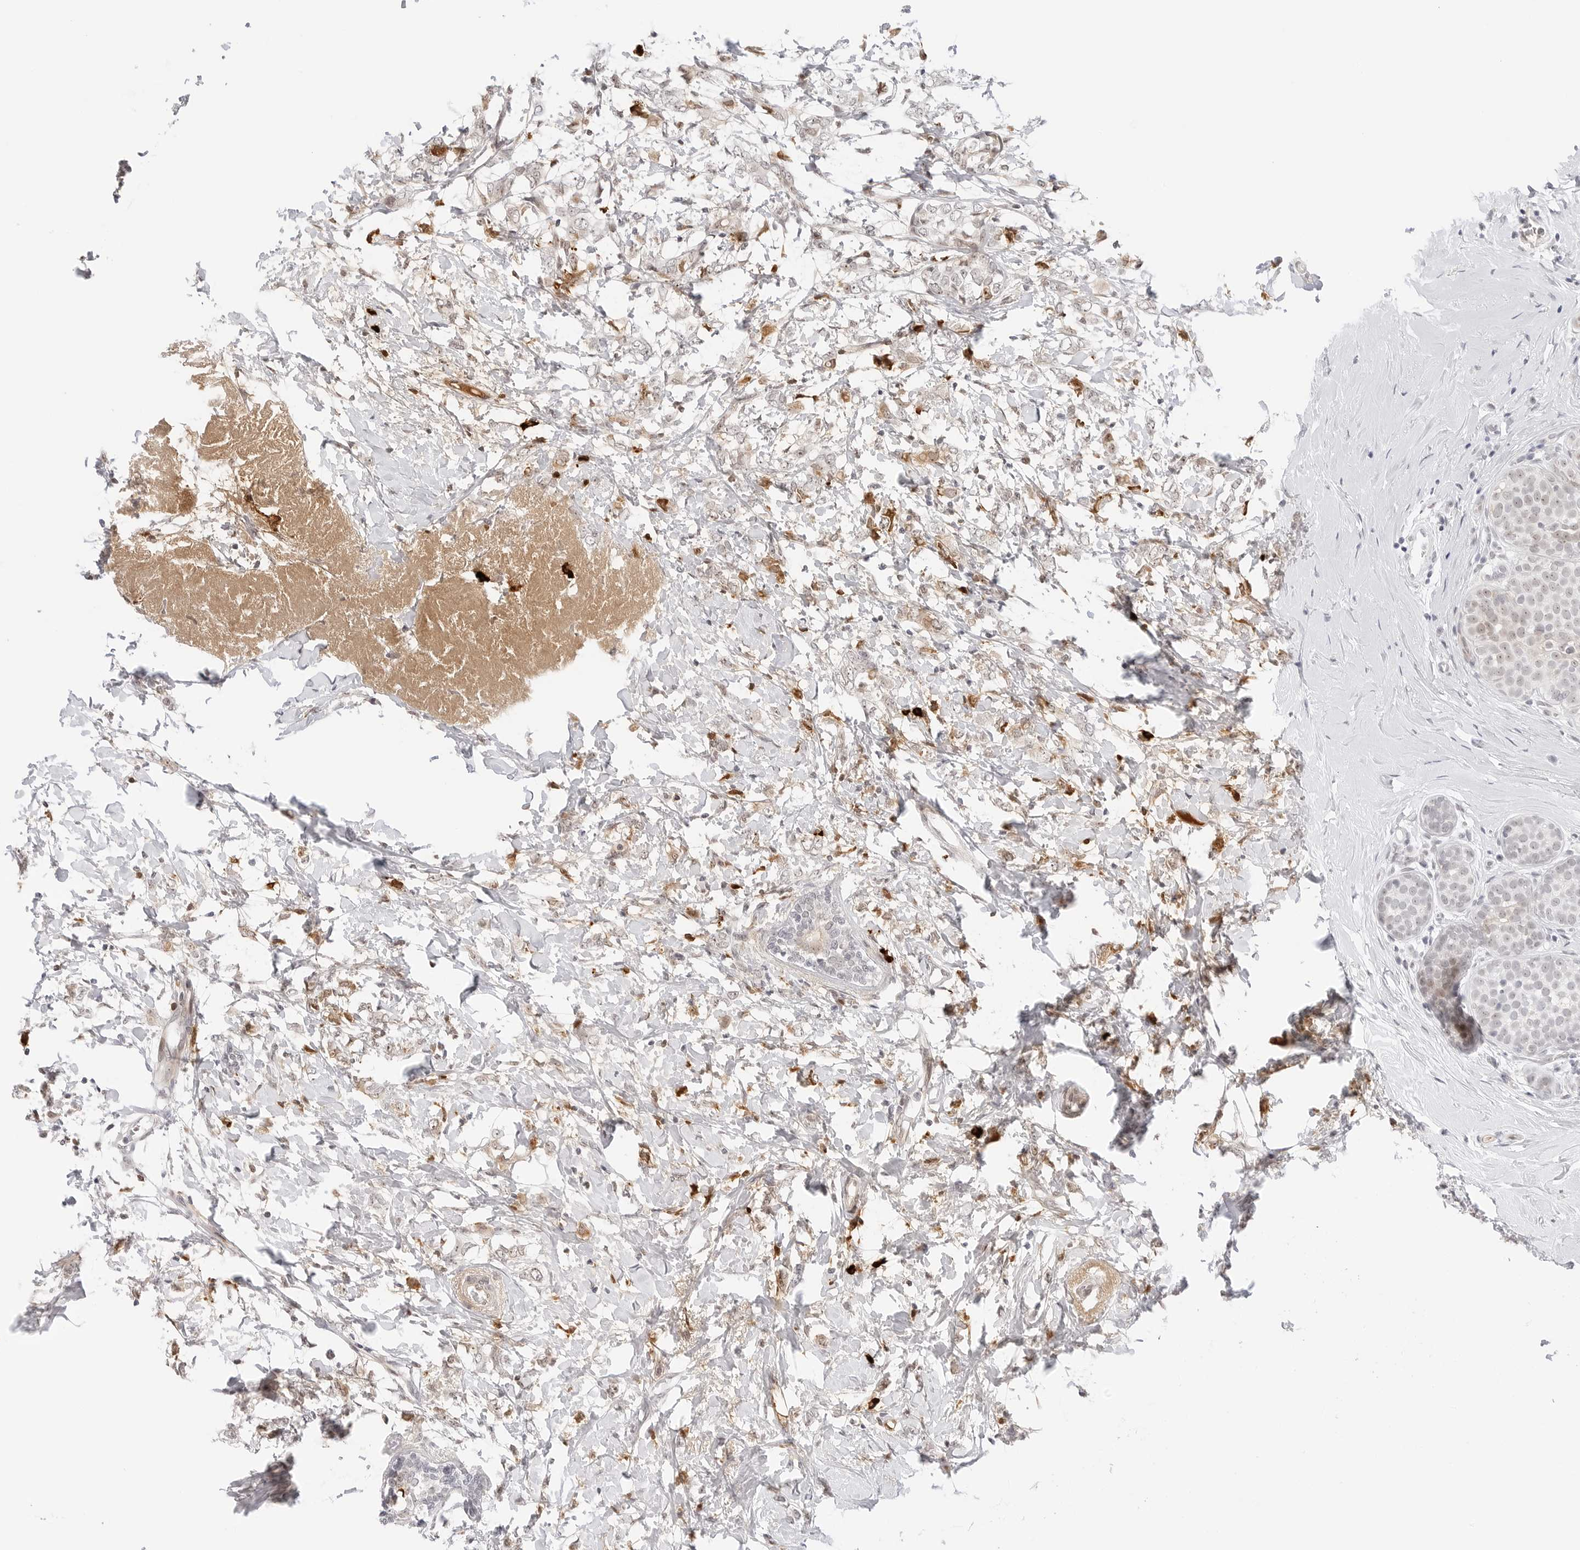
{"staining": {"intensity": "moderate", "quantity": "<25%", "location": "cytoplasmic/membranous"}, "tissue": "breast cancer", "cell_type": "Tumor cells", "image_type": "cancer", "snomed": [{"axis": "morphology", "description": "Lobular carcinoma, in situ"}, {"axis": "morphology", "description": "Lobular carcinoma"}, {"axis": "topography", "description": "Breast"}], "caption": "Protein expression analysis of human breast cancer reveals moderate cytoplasmic/membranous expression in about <25% of tumor cells.", "gene": "HIPK3", "patient": {"sex": "female", "age": 41}}